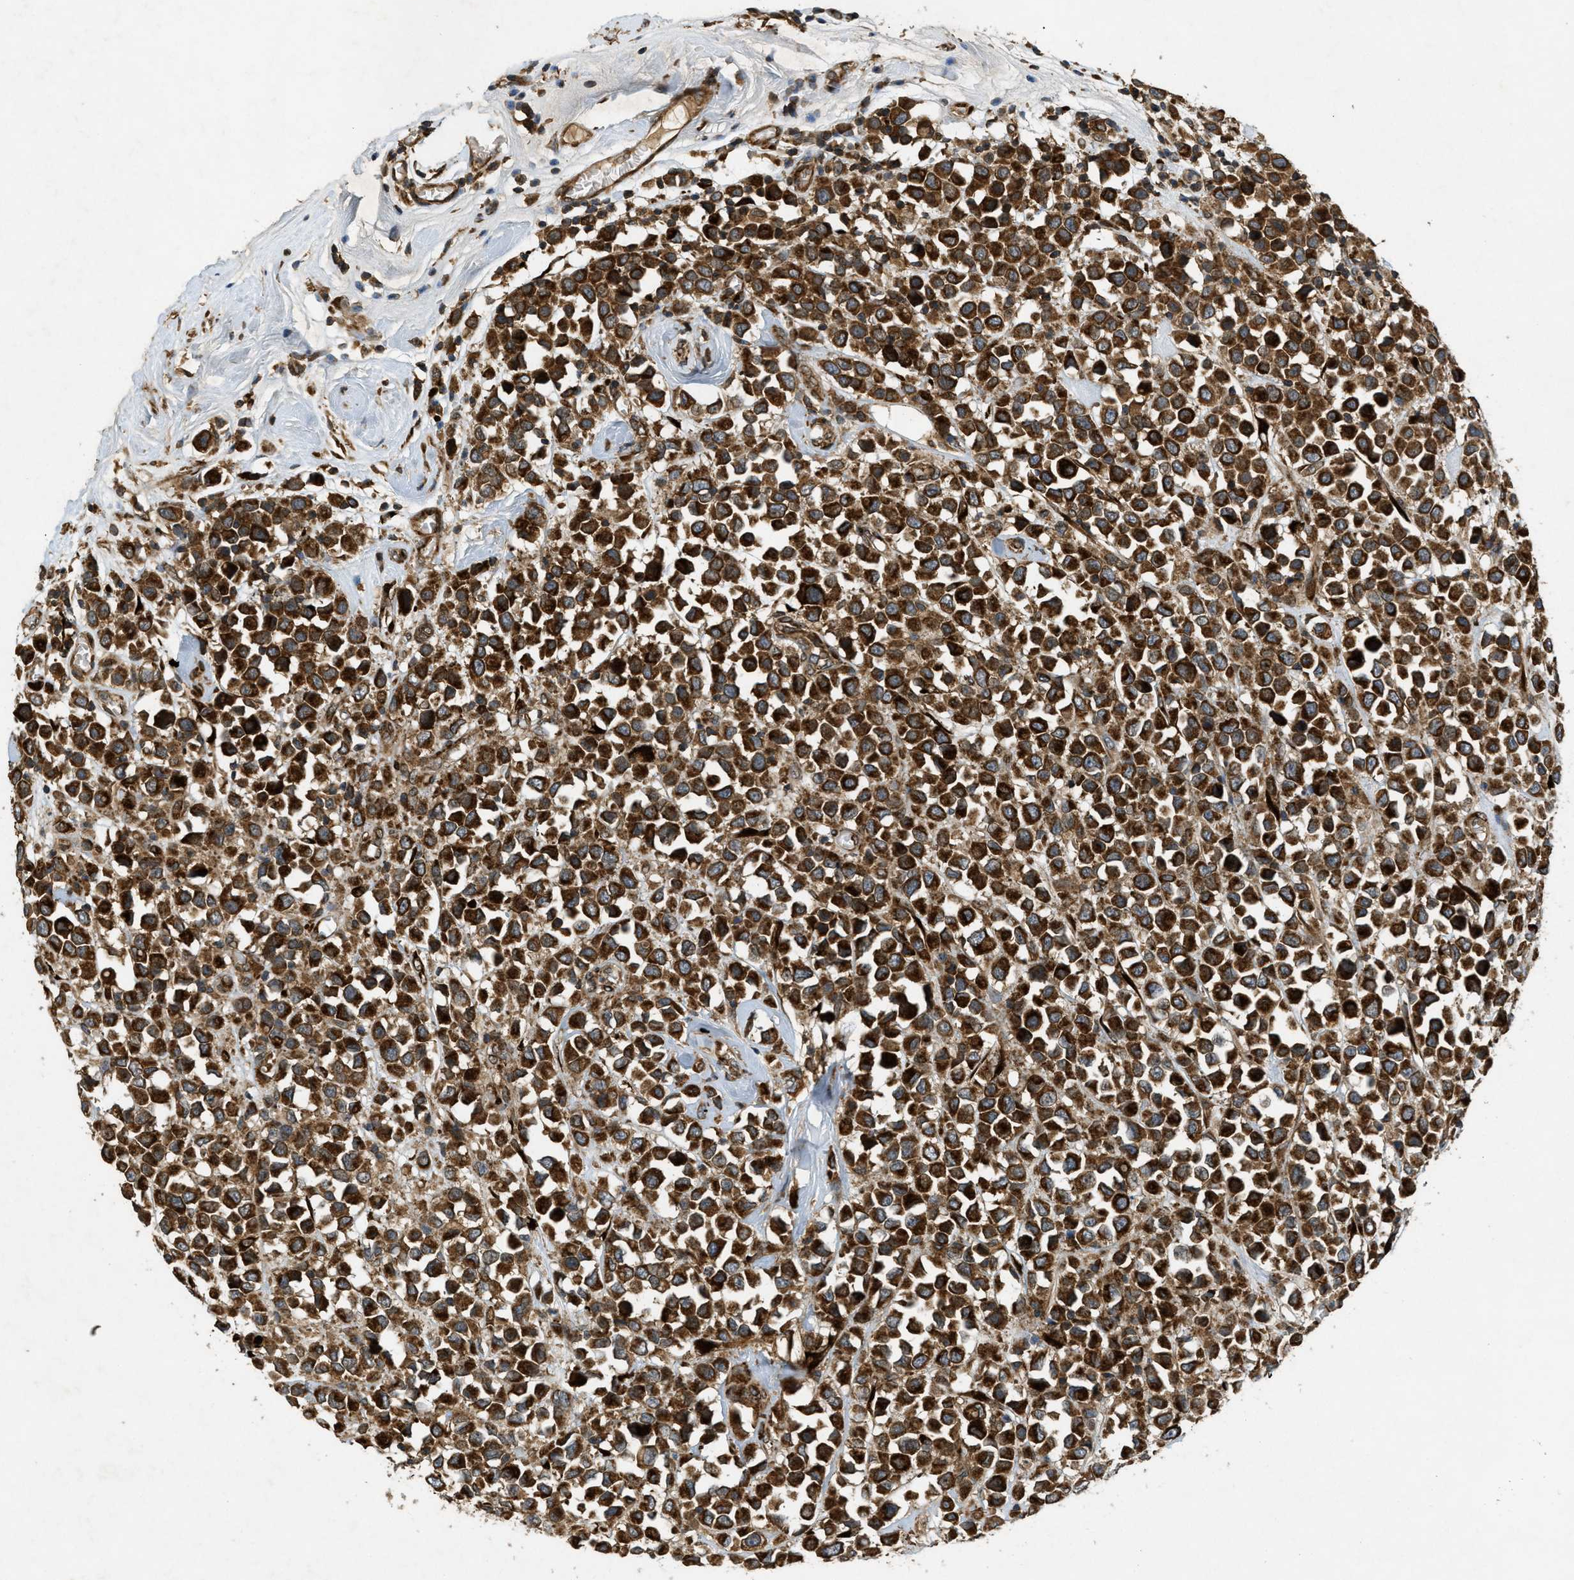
{"staining": {"intensity": "strong", "quantity": ">75%", "location": "cytoplasmic/membranous"}, "tissue": "breast cancer", "cell_type": "Tumor cells", "image_type": "cancer", "snomed": [{"axis": "morphology", "description": "Duct carcinoma"}, {"axis": "topography", "description": "Breast"}], "caption": "Tumor cells display high levels of strong cytoplasmic/membranous expression in about >75% of cells in human invasive ductal carcinoma (breast). (Stains: DAB in brown, nuclei in blue, Microscopy: brightfield microscopy at high magnification).", "gene": "PCDH18", "patient": {"sex": "female", "age": 61}}